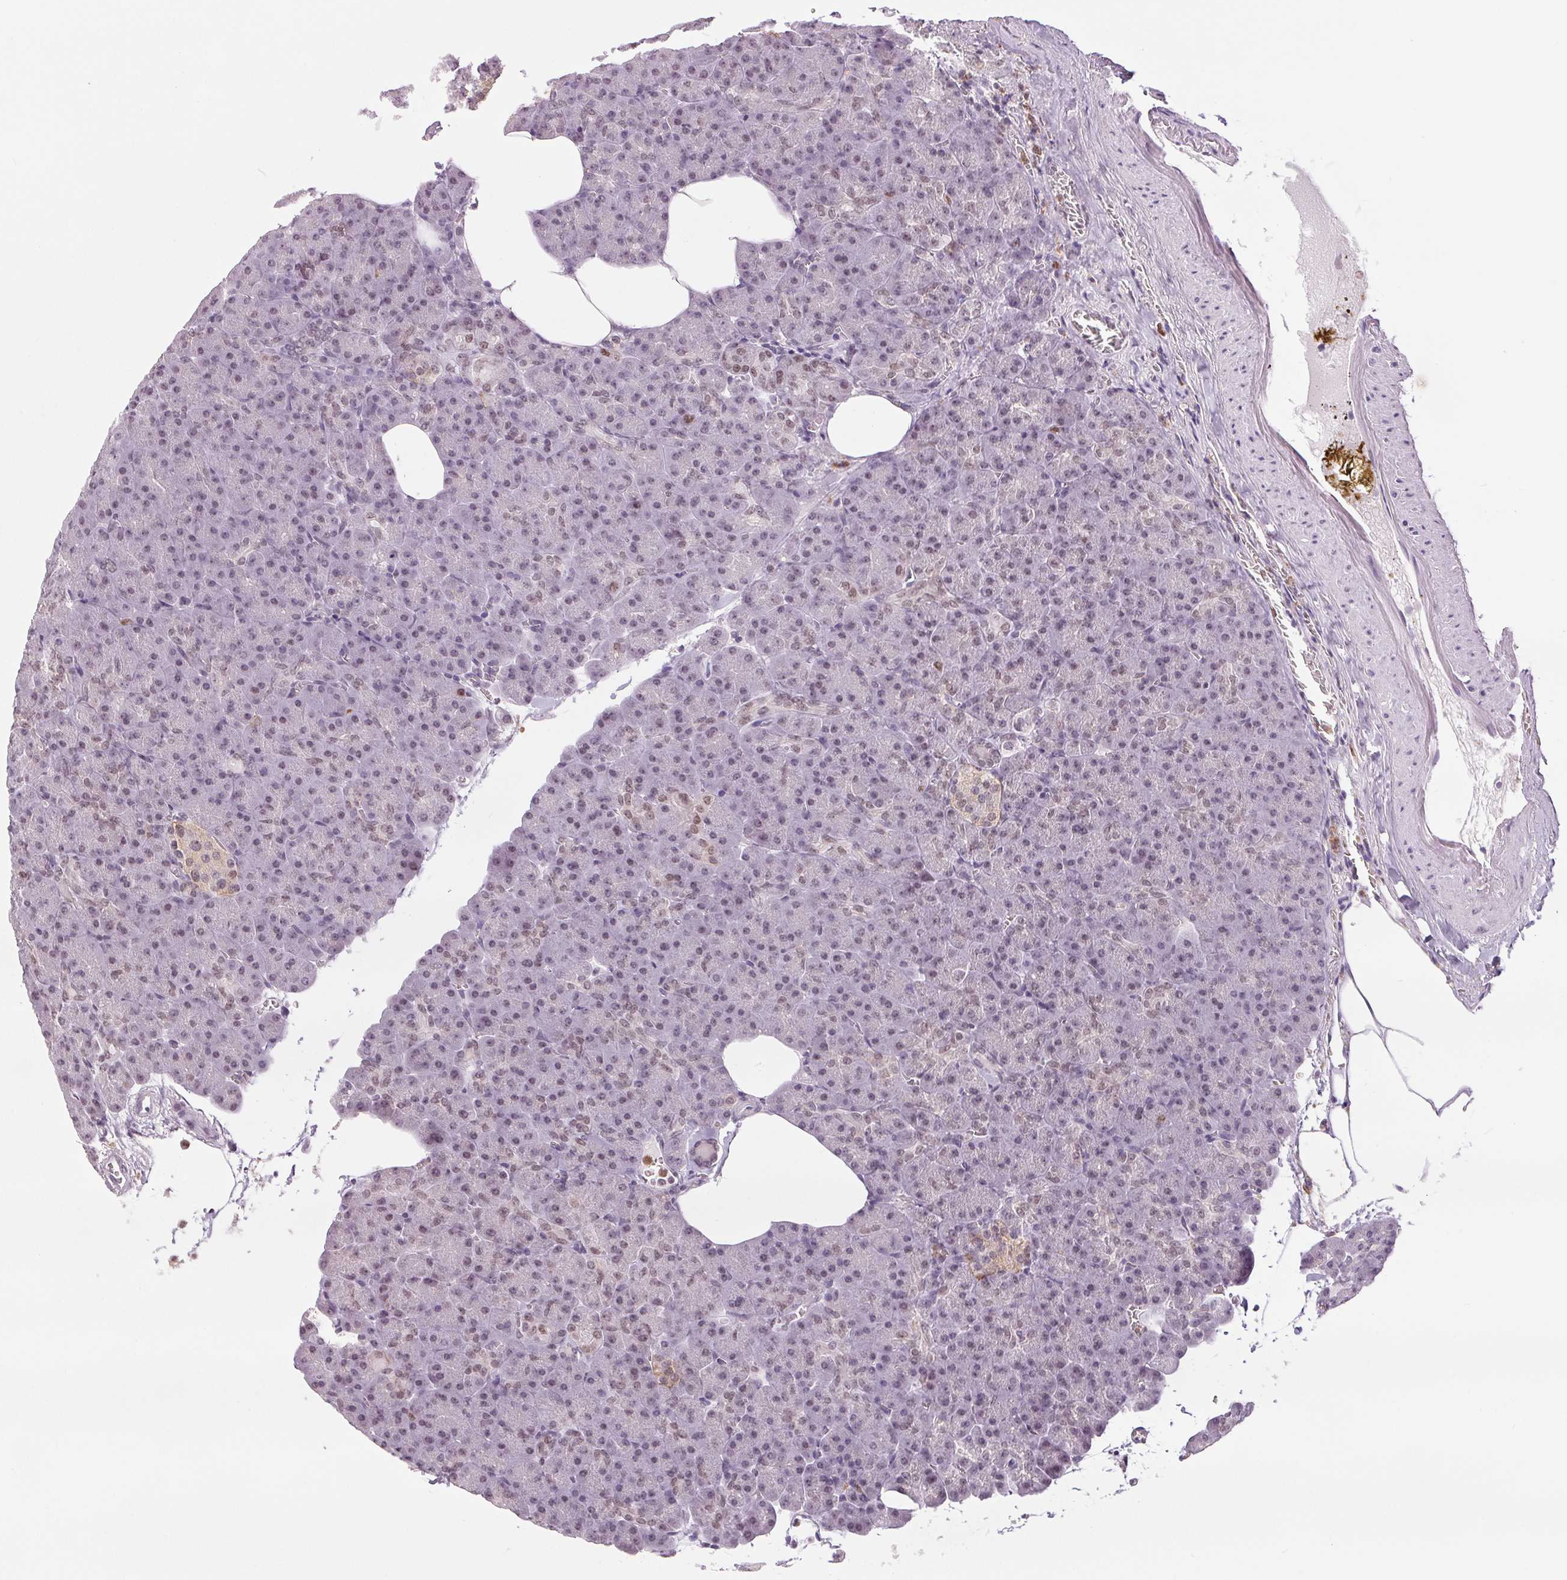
{"staining": {"intensity": "weak", "quantity": "25%-75%", "location": "nuclear"}, "tissue": "pancreas", "cell_type": "Exocrine glandular cells", "image_type": "normal", "snomed": [{"axis": "morphology", "description": "Normal tissue, NOS"}, {"axis": "topography", "description": "Pancreas"}], "caption": "Exocrine glandular cells reveal low levels of weak nuclear expression in approximately 25%-75% of cells in normal human pancreas. The staining was performed using DAB to visualize the protein expression in brown, while the nuclei were stained in blue with hematoxylin (Magnification: 20x).", "gene": "SMIM6", "patient": {"sex": "female", "age": 74}}